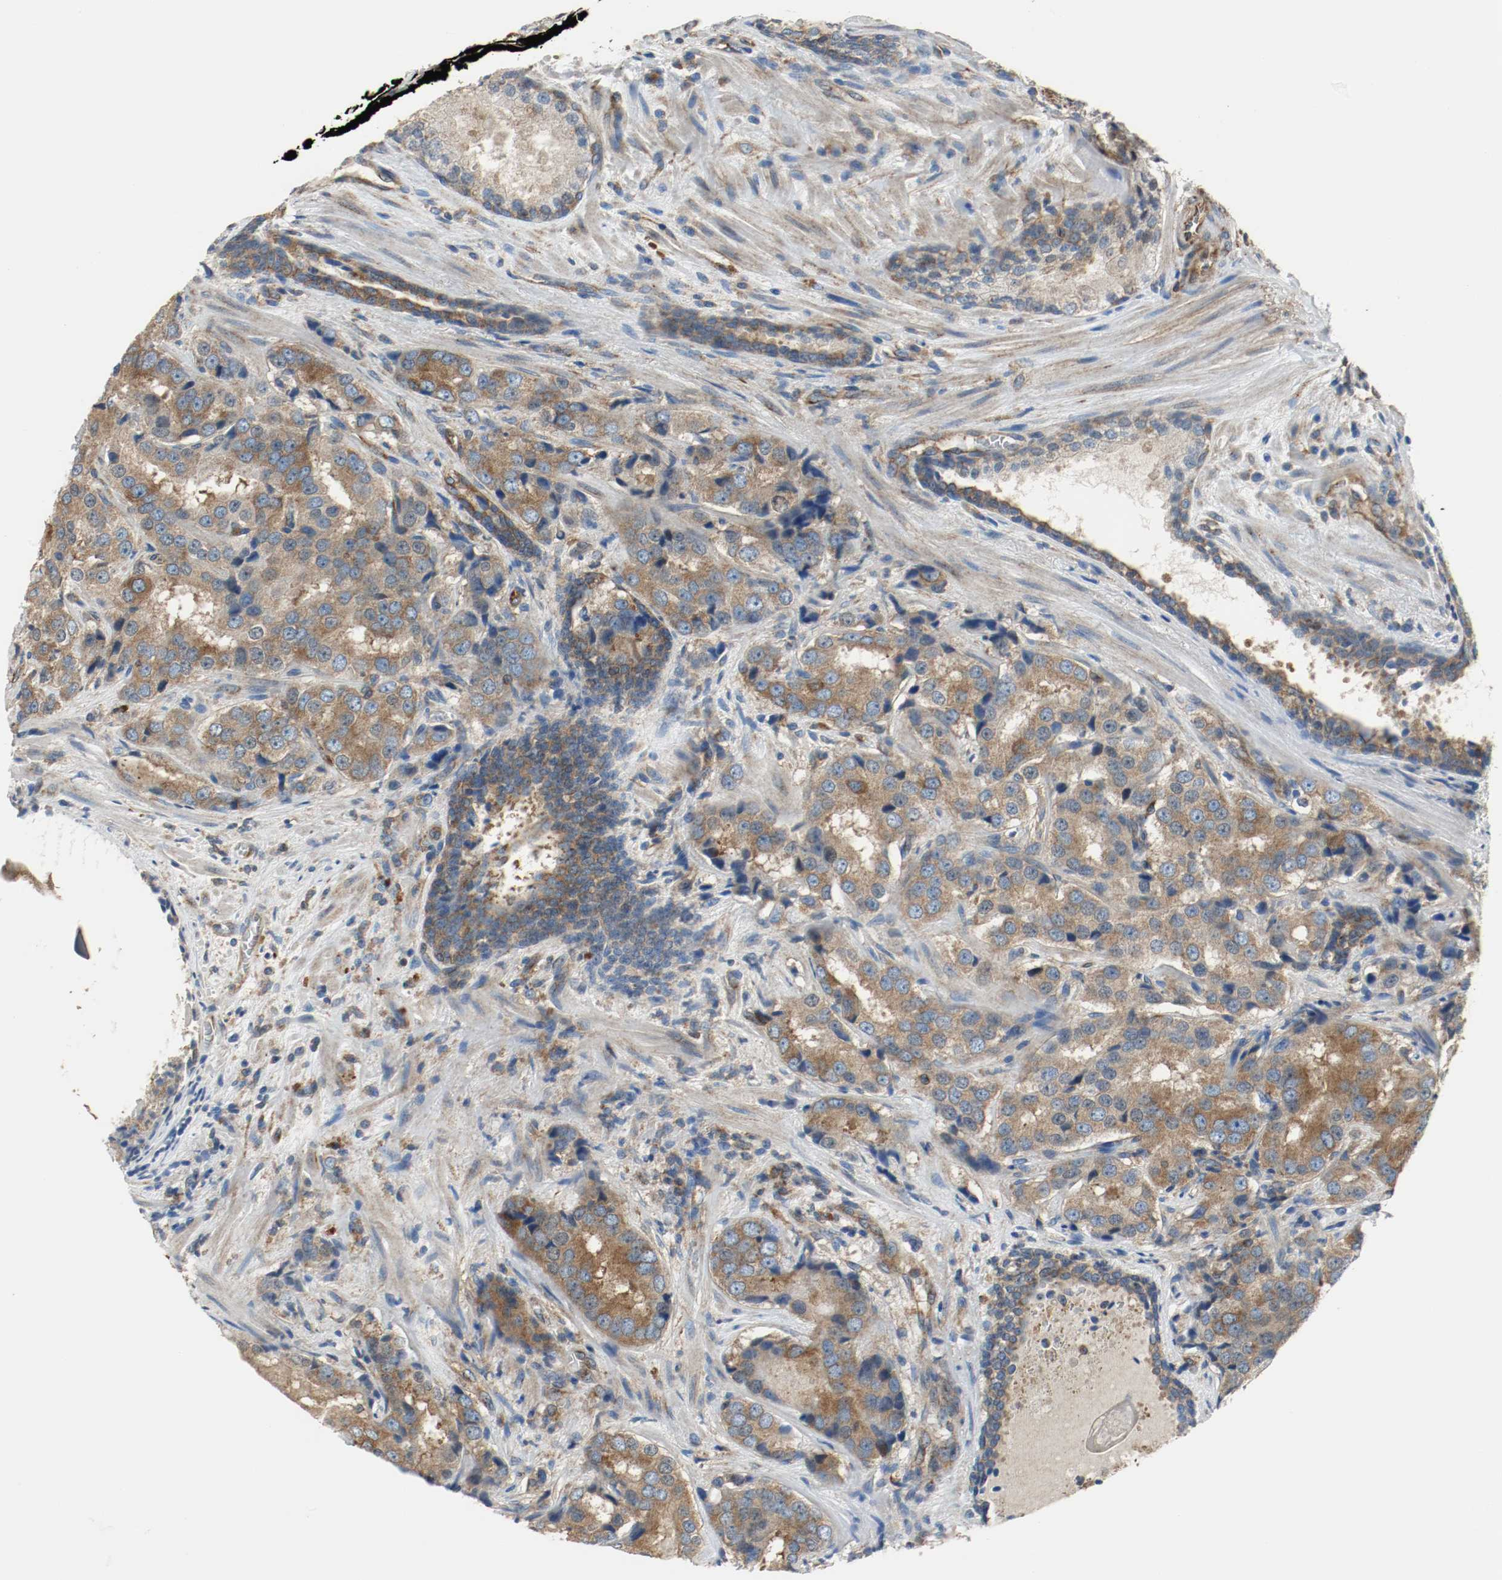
{"staining": {"intensity": "moderate", "quantity": ">75%", "location": "cytoplasmic/membranous"}, "tissue": "prostate cancer", "cell_type": "Tumor cells", "image_type": "cancer", "snomed": [{"axis": "morphology", "description": "Adenocarcinoma, High grade"}, {"axis": "topography", "description": "Prostate"}], "caption": "Adenocarcinoma (high-grade) (prostate) was stained to show a protein in brown. There is medium levels of moderate cytoplasmic/membranous expression in about >75% of tumor cells. (Stains: DAB (3,3'-diaminobenzidine) in brown, nuclei in blue, Microscopy: brightfield microscopy at high magnification).", "gene": "TUBA3D", "patient": {"sex": "male", "age": 58}}